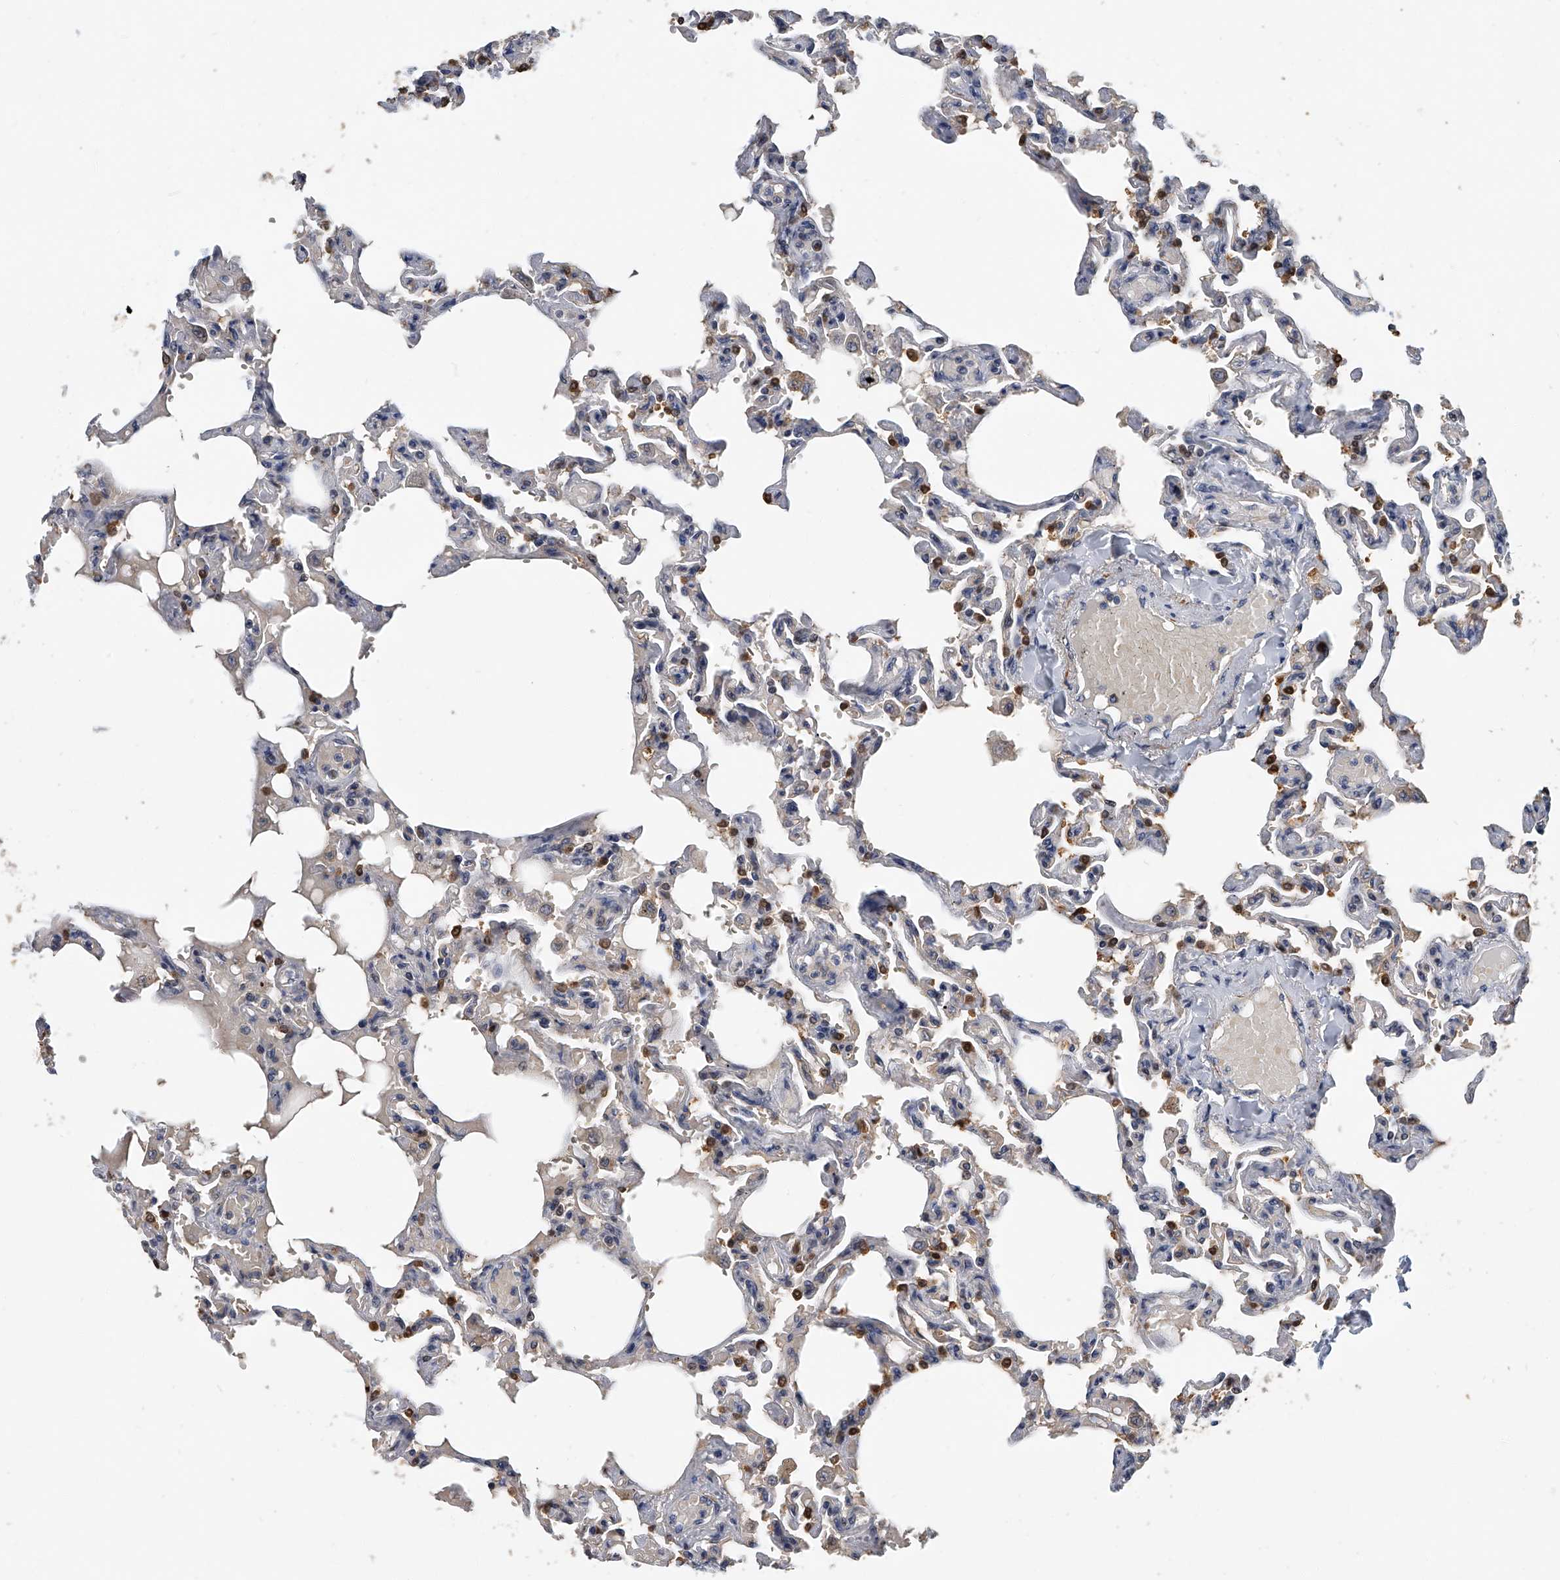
{"staining": {"intensity": "strong", "quantity": "25%-75%", "location": "cytoplasmic/membranous,nuclear"}, "tissue": "lung", "cell_type": "Alveolar cells", "image_type": "normal", "snomed": [{"axis": "morphology", "description": "Normal tissue, NOS"}, {"axis": "topography", "description": "Lung"}], "caption": "The histopathology image exhibits staining of normal lung, revealing strong cytoplasmic/membranous,nuclear protein positivity (brown color) within alveolar cells.", "gene": "CD200", "patient": {"sex": "male", "age": 21}}